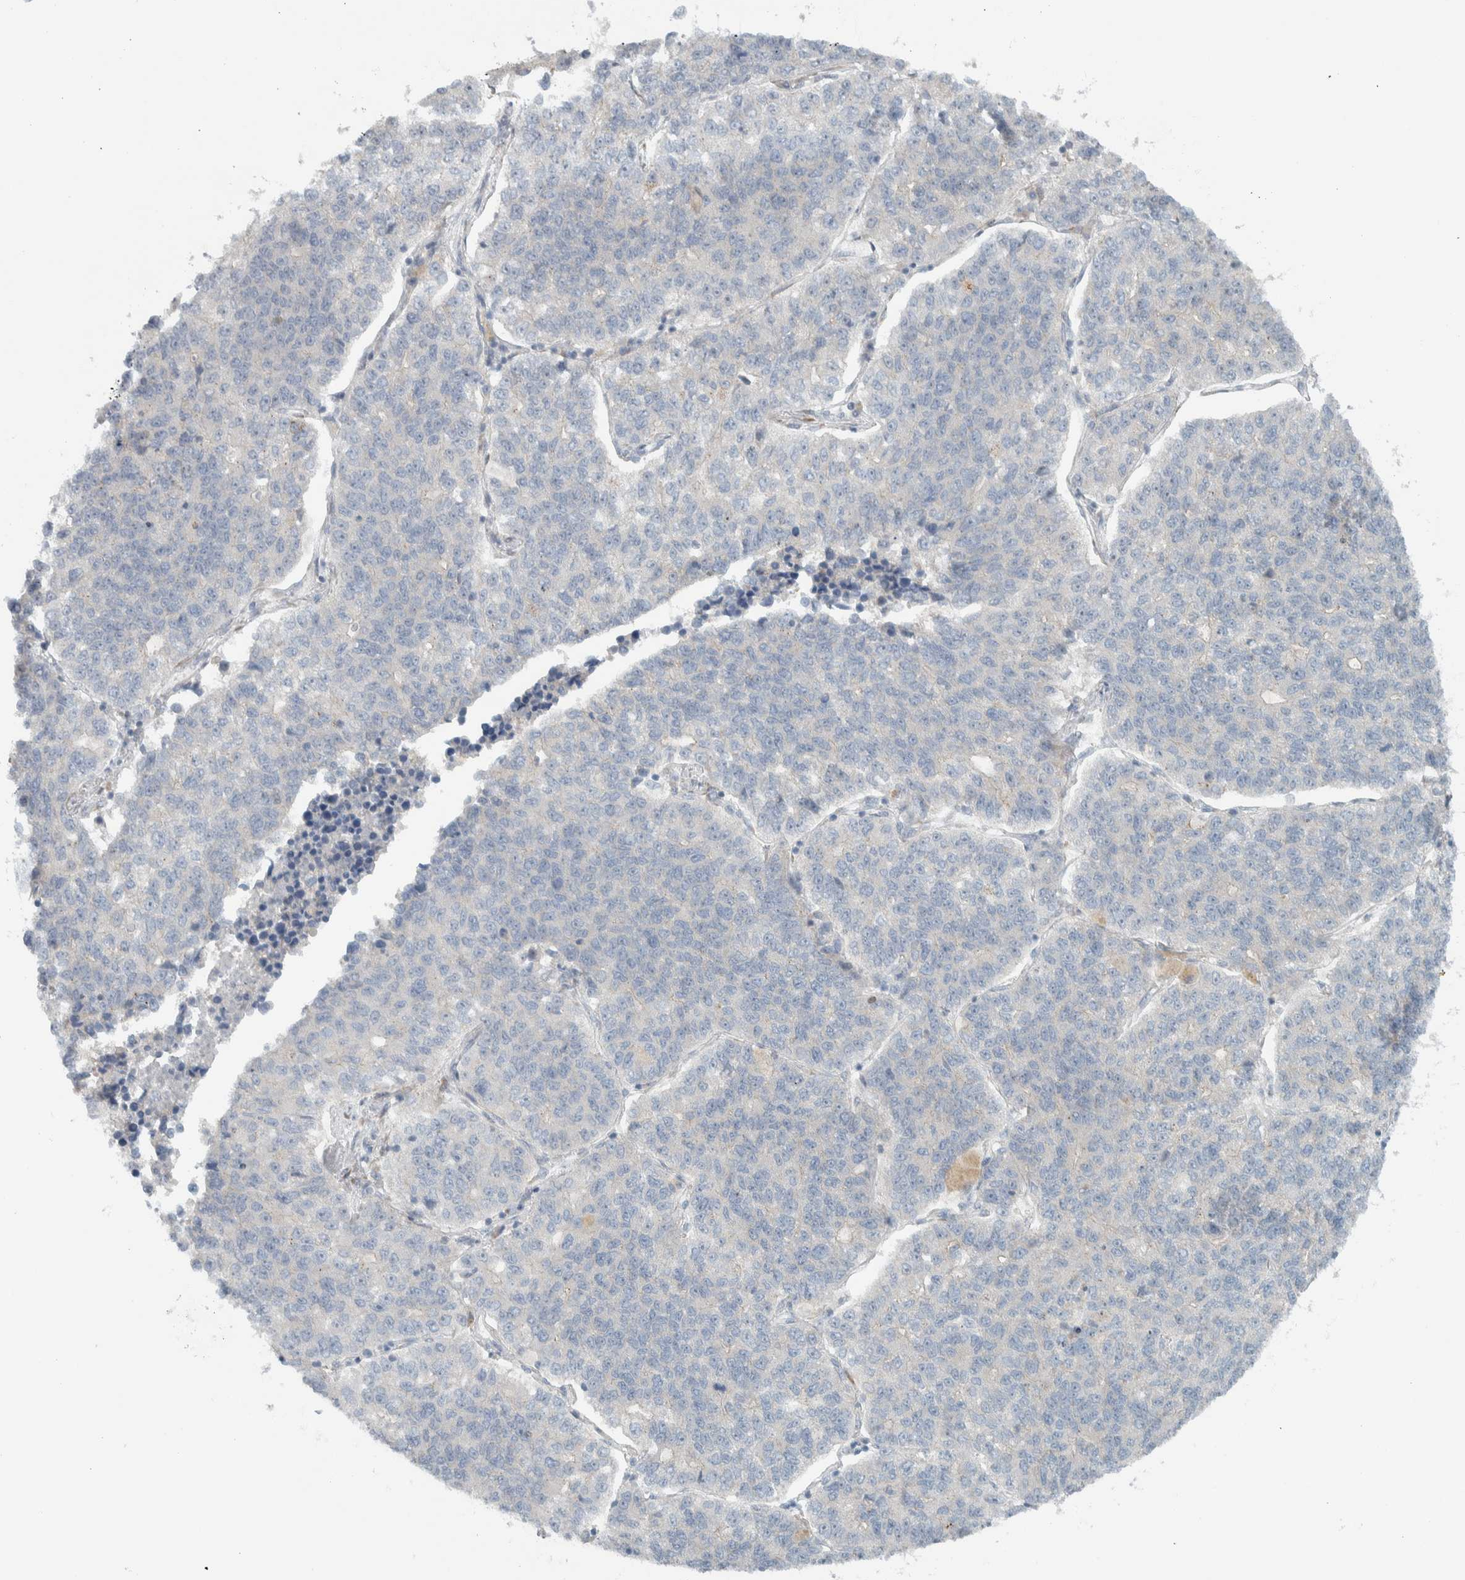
{"staining": {"intensity": "negative", "quantity": "none", "location": "none"}, "tissue": "lung cancer", "cell_type": "Tumor cells", "image_type": "cancer", "snomed": [{"axis": "morphology", "description": "Adenocarcinoma, NOS"}, {"axis": "topography", "description": "Lung"}], "caption": "A high-resolution micrograph shows IHC staining of lung cancer (adenocarcinoma), which shows no significant expression in tumor cells.", "gene": "HGS", "patient": {"sex": "male", "age": 49}}